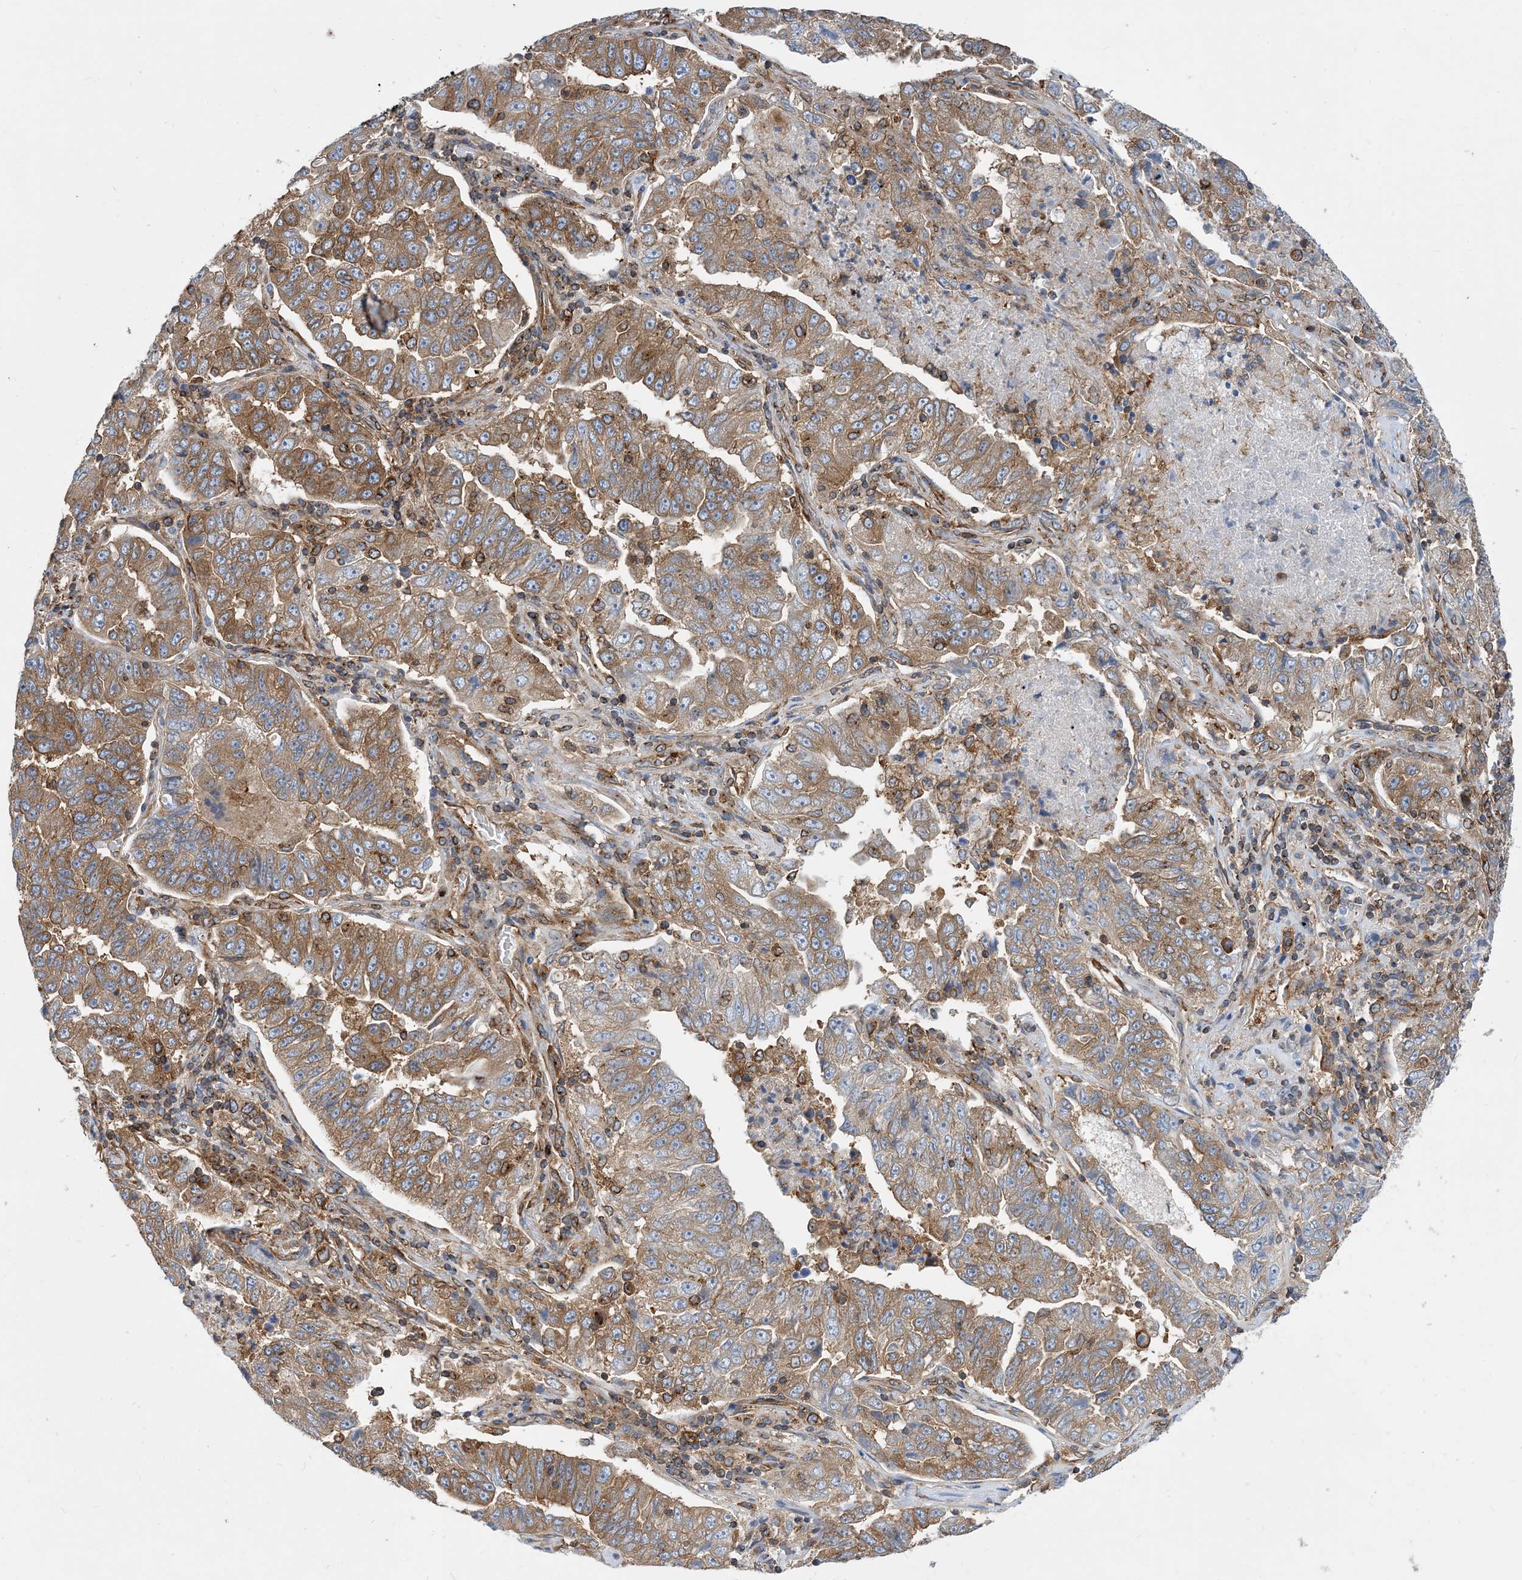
{"staining": {"intensity": "moderate", "quantity": ">75%", "location": "cytoplasmic/membranous"}, "tissue": "lung cancer", "cell_type": "Tumor cells", "image_type": "cancer", "snomed": [{"axis": "morphology", "description": "Adenocarcinoma, NOS"}, {"axis": "topography", "description": "Lung"}], "caption": "Adenocarcinoma (lung) was stained to show a protein in brown. There is medium levels of moderate cytoplasmic/membranous expression in approximately >75% of tumor cells.", "gene": "DYNC1LI1", "patient": {"sex": "female", "age": 51}}